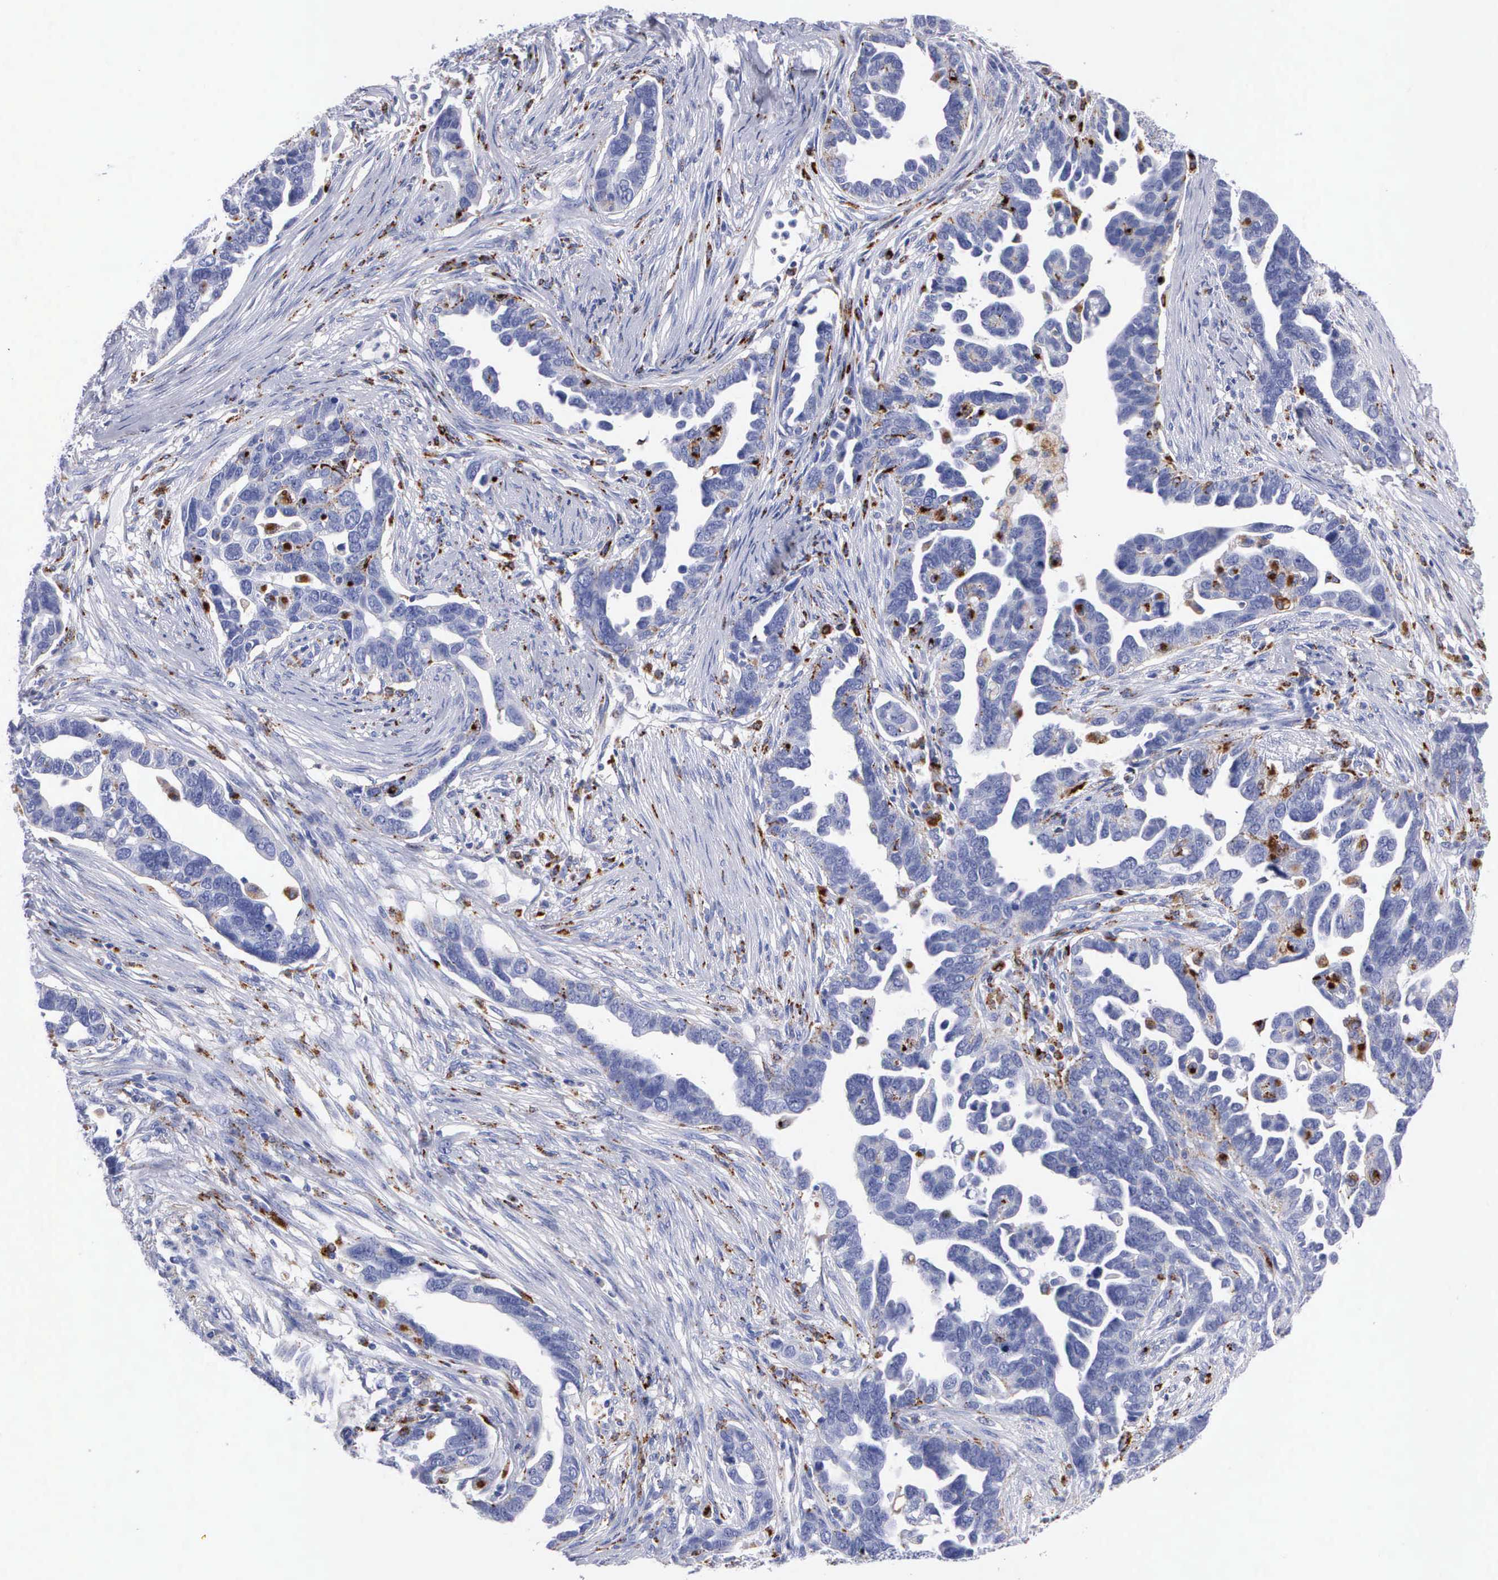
{"staining": {"intensity": "moderate", "quantity": "<25%", "location": "cytoplasmic/membranous"}, "tissue": "ovarian cancer", "cell_type": "Tumor cells", "image_type": "cancer", "snomed": [{"axis": "morphology", "description": "Cystadenocarcinoma, serous, NOS"}, {"axis": "topography", "description": "Ovary"}], "caption": "Ovarian cancer (serous cystadenocarcinoma) tissue reveals moderate cytoplasmic/membranous staining in approximately <25% of tumor cells (DAB IHC with brightfield microscopy, high magnification).", "gene": "CTSH", "patient": {"sex": "female", "age": 54}}